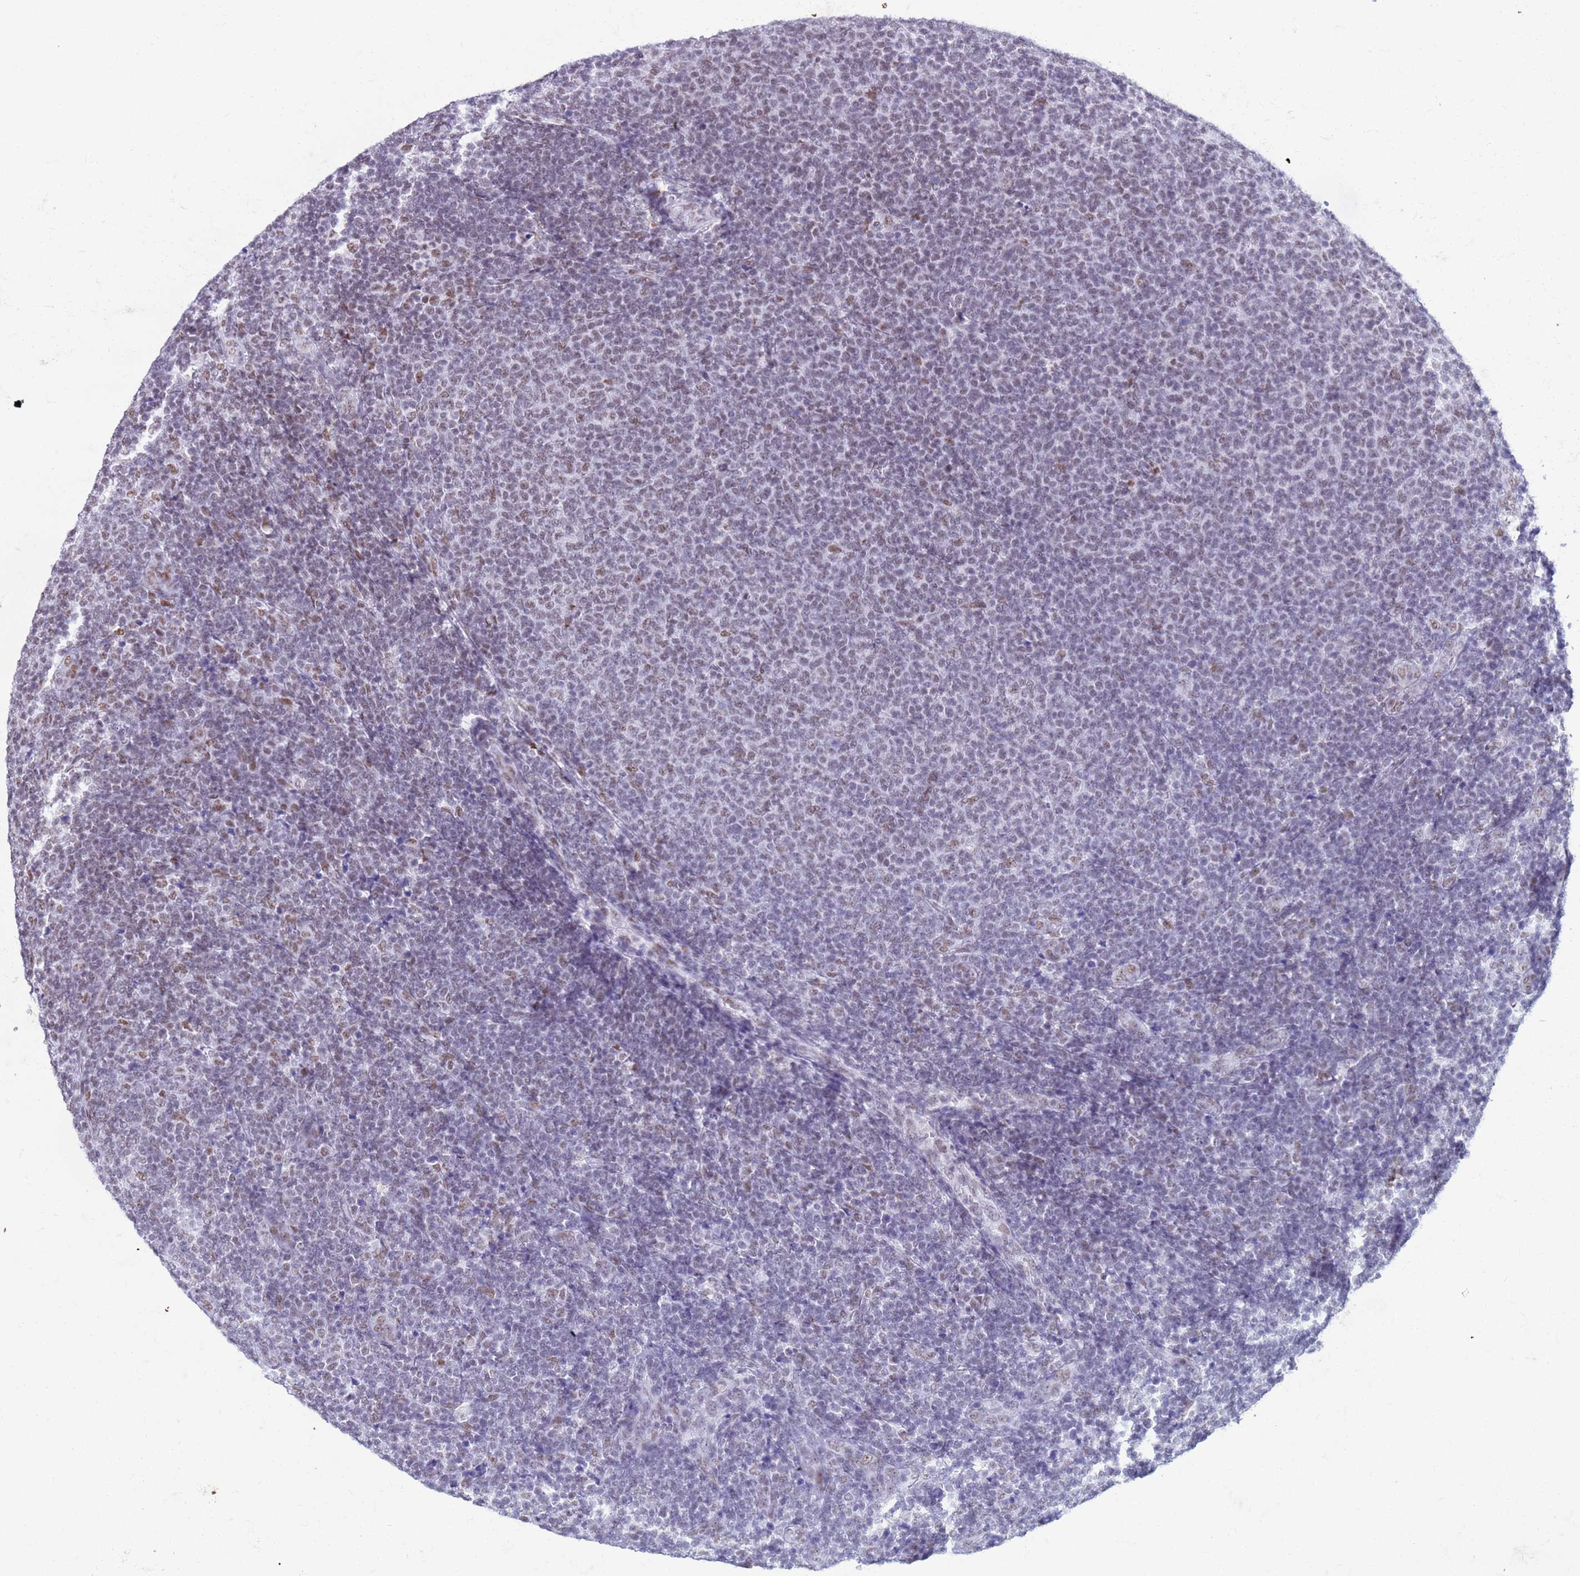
{"staining": {"intensity": "weak", "quantity": "<25%", "location": "nuclear"}, "tissue": "lymphoma", "cell_type": "Tumor cells", "image_type": "cancer", "snomed": [{"axis": "morphology", "description": "Malignant lymphoma, non-Hodgkin's type, Low grade"}, {"axis": "topography", "description": "Lymph node"}], "caption": "DAB immunohistochemical staining of human lymphoma reveals no significant positivity in tumor cells.", "gene": "FAM170B", "patient": {"sex": "male", "age": 66}}